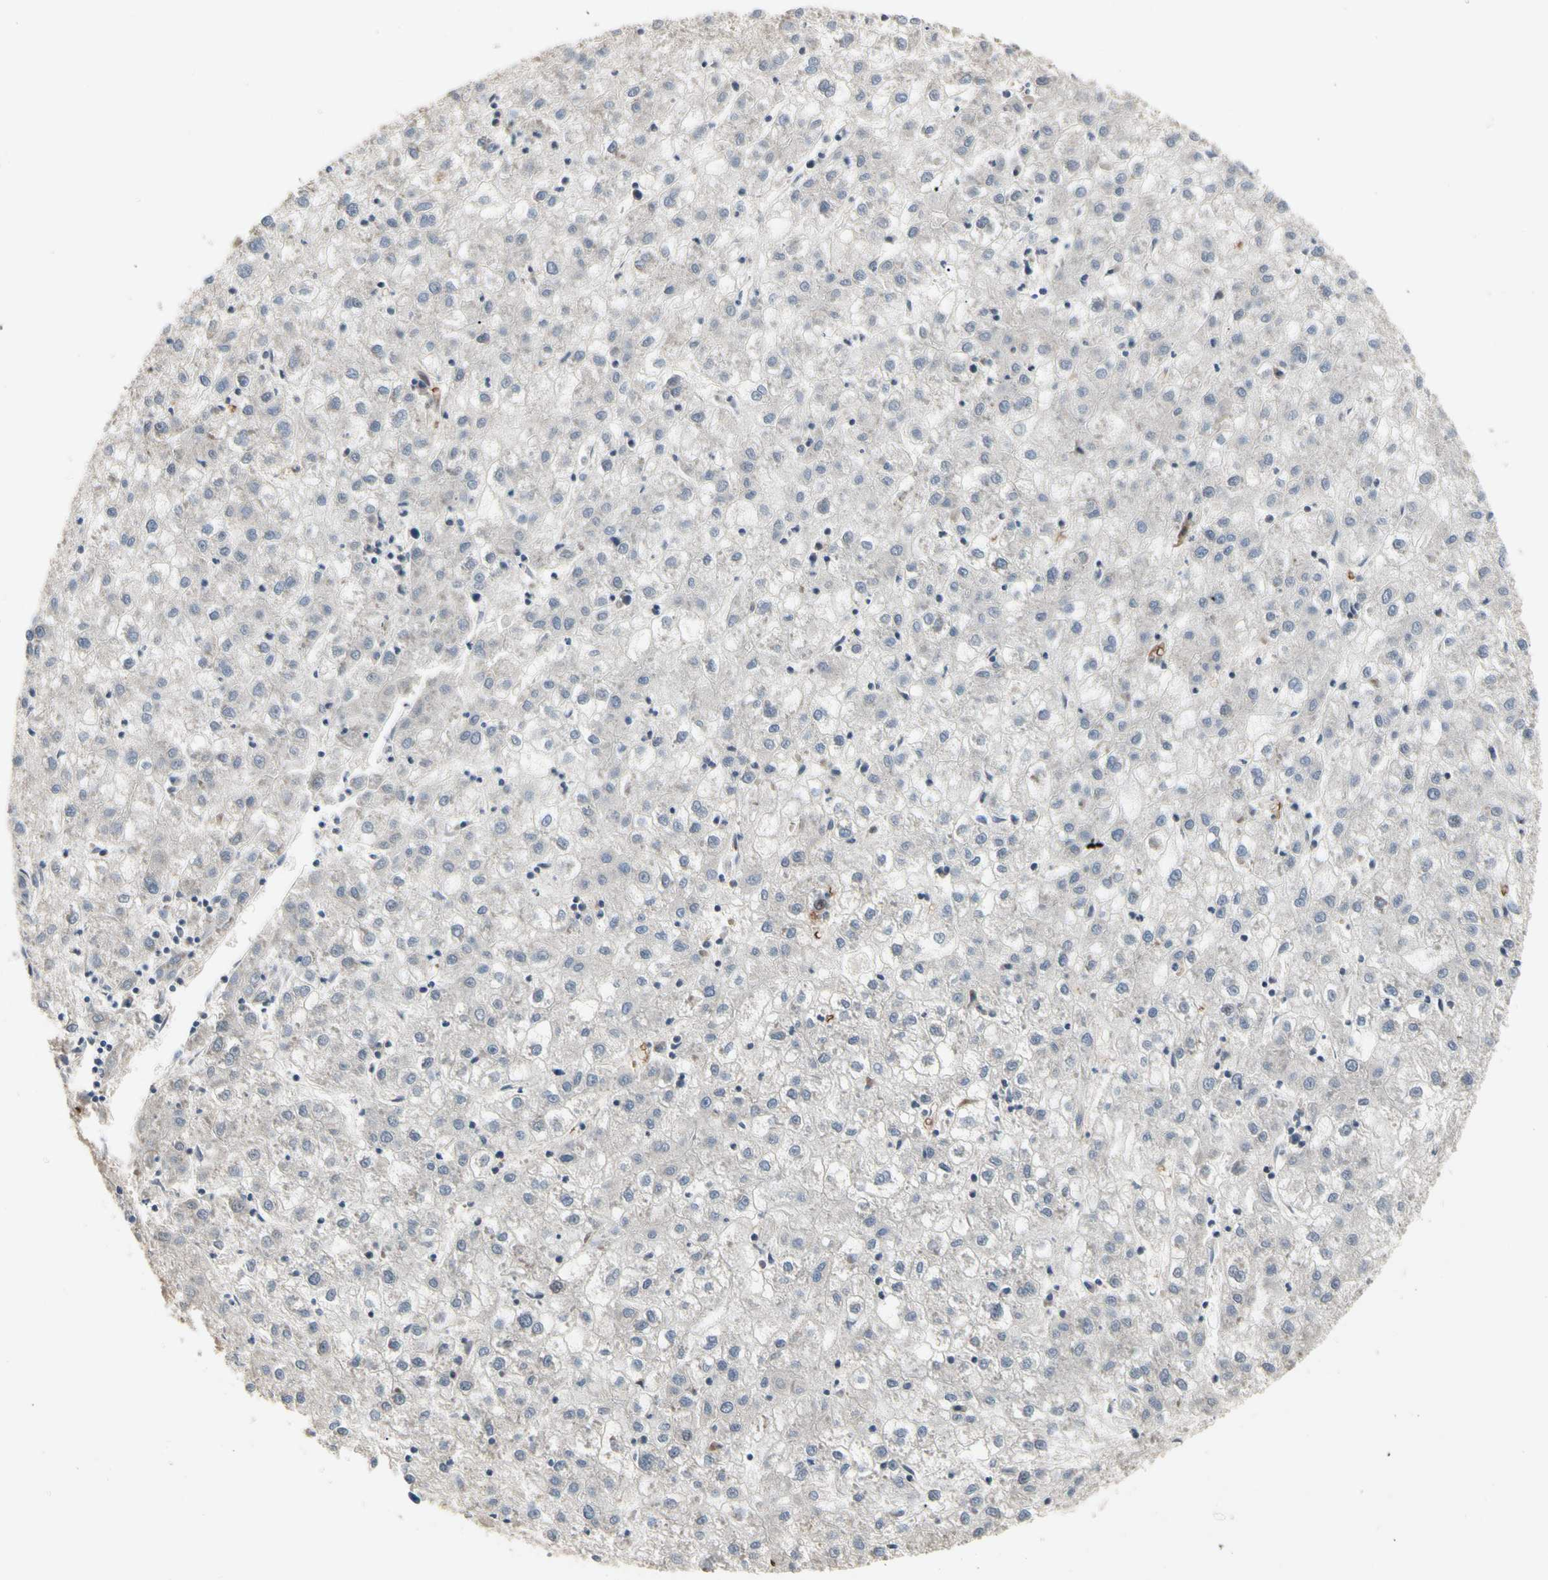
{"staining": {"intensity": "negative", "quantity": "none", "location": "none"}, "tissue": "liver cancer", "cell_type": "Tumor cells", "image_type": "cancer", "snomed": [{"axis": "morphology", "description": "Carcinoma, Hepatocellular, NOS"}, {"axis": "topography", "description": "Liver"}], "caption": "A high-resolution micrograph shows IHC staining of hepatocellular carcinoma (liver), which demonstrates no significant expression in tumor cells.", "gene": "HMGCR", "patient": {"sex": "male", "age": 72}}